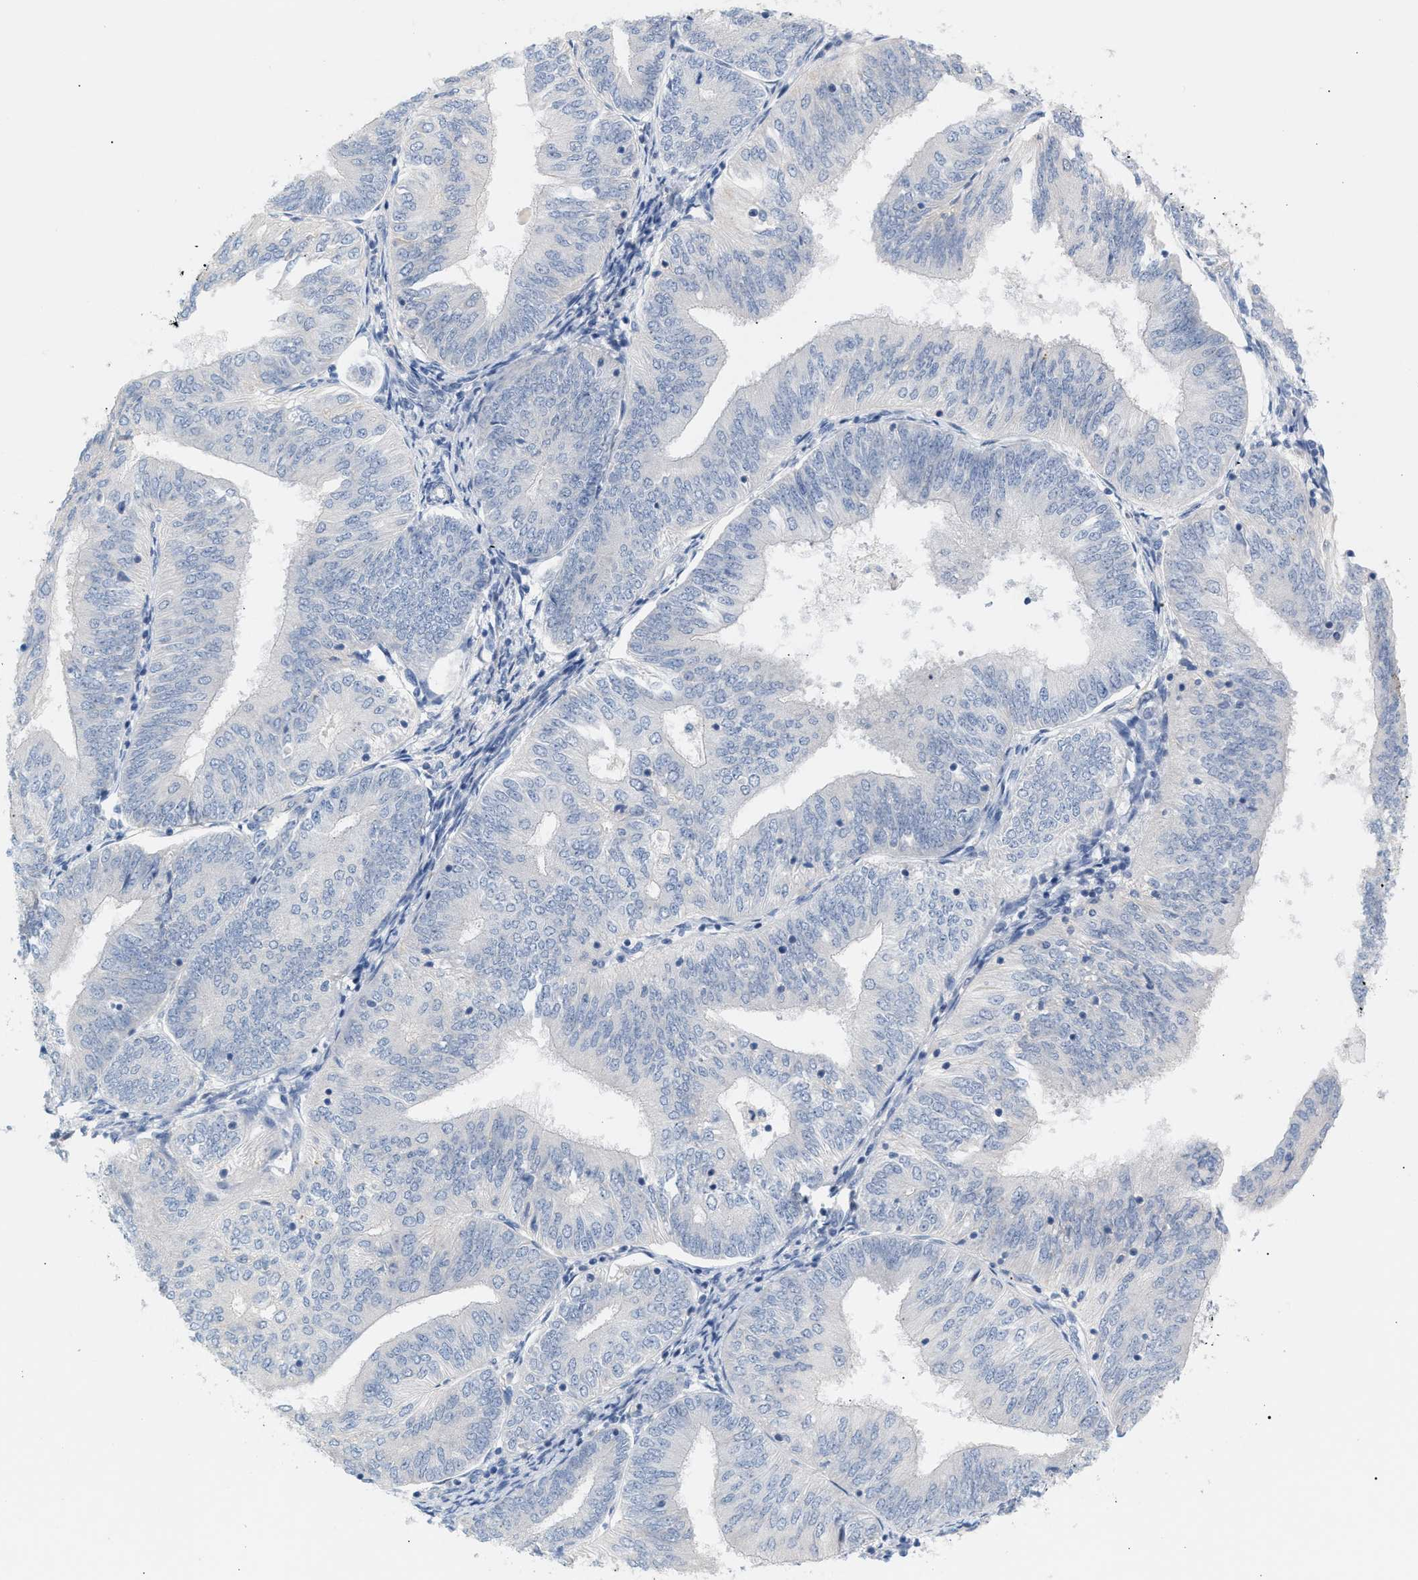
{"staining": {"intensity": "negative", "quantity": "none", "location": "none"}, "tissue": "endometrial cancer", "cell_type": "Tumor cells", "image_type": "cancer", "snomed": [{"axis": "morphology", "description": "Adenocarcinoma, NOS"}, {"axis": "topography", "description": "Endometrium"}], "caption": "Adenocarcinoma (endometrial) was stained to show a protein in brown. There is no significant positivity in tumor cells.", "gene": "LRCH1", "patient": {"sex": "female", "age": 58}}